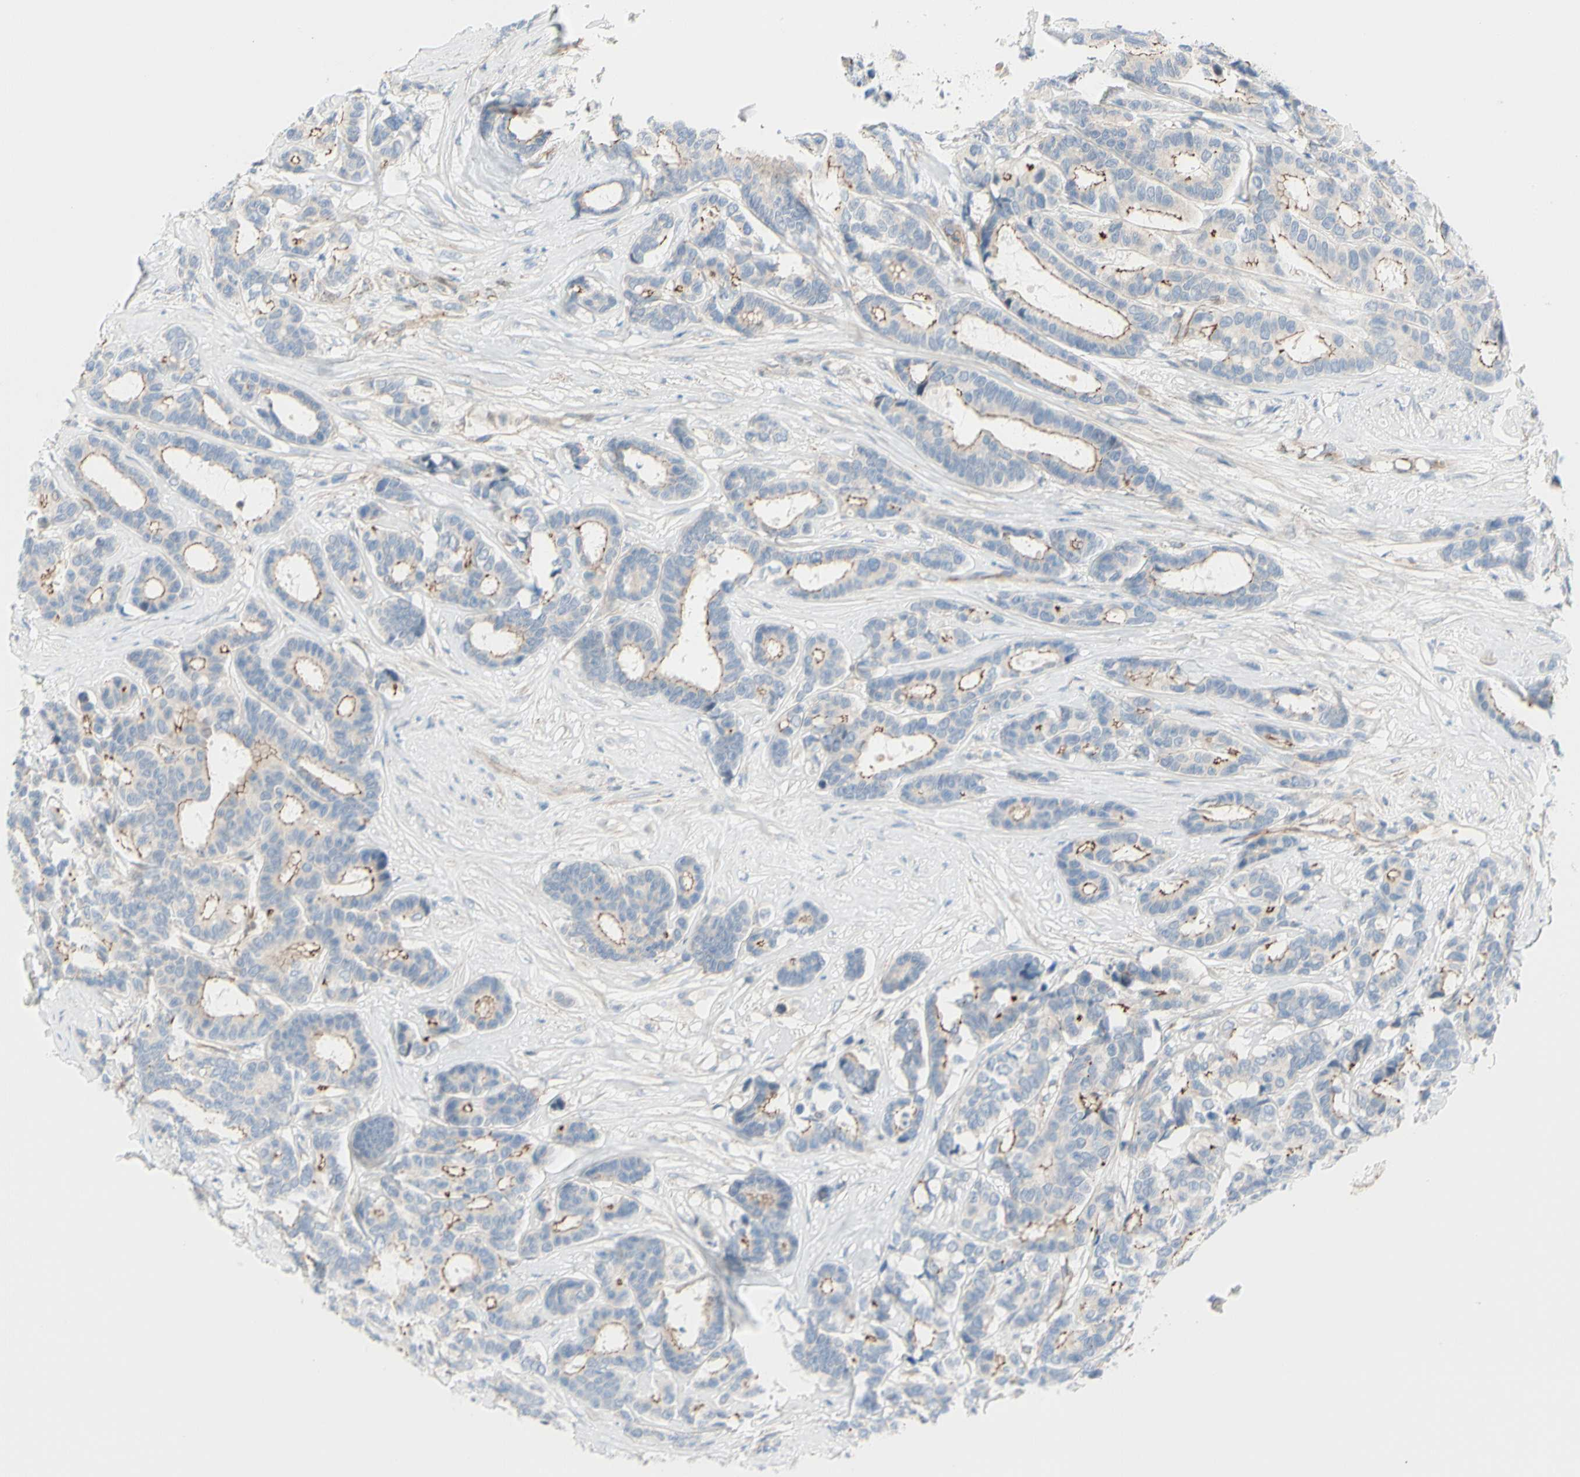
{"staining": {"intensity": "weak", "quantity": "25%-75%", "location": "cytoplasmic/membranous"}, "tissue": "breast cancer", "cell_type": "Tumor cells", "image_type": "cancer", "snomed": [{"axis": "morphology", "description": "Duct carcinoma"}, {"axis": "topography", "description": "Breast"}], "caption": "Breast cancer (infiltrating ductal carcinoma) stained with a protein marker shows weak staining in tumor cells.", "gene": "TJP1", "patient": {"sex": "female", "age": 87}}